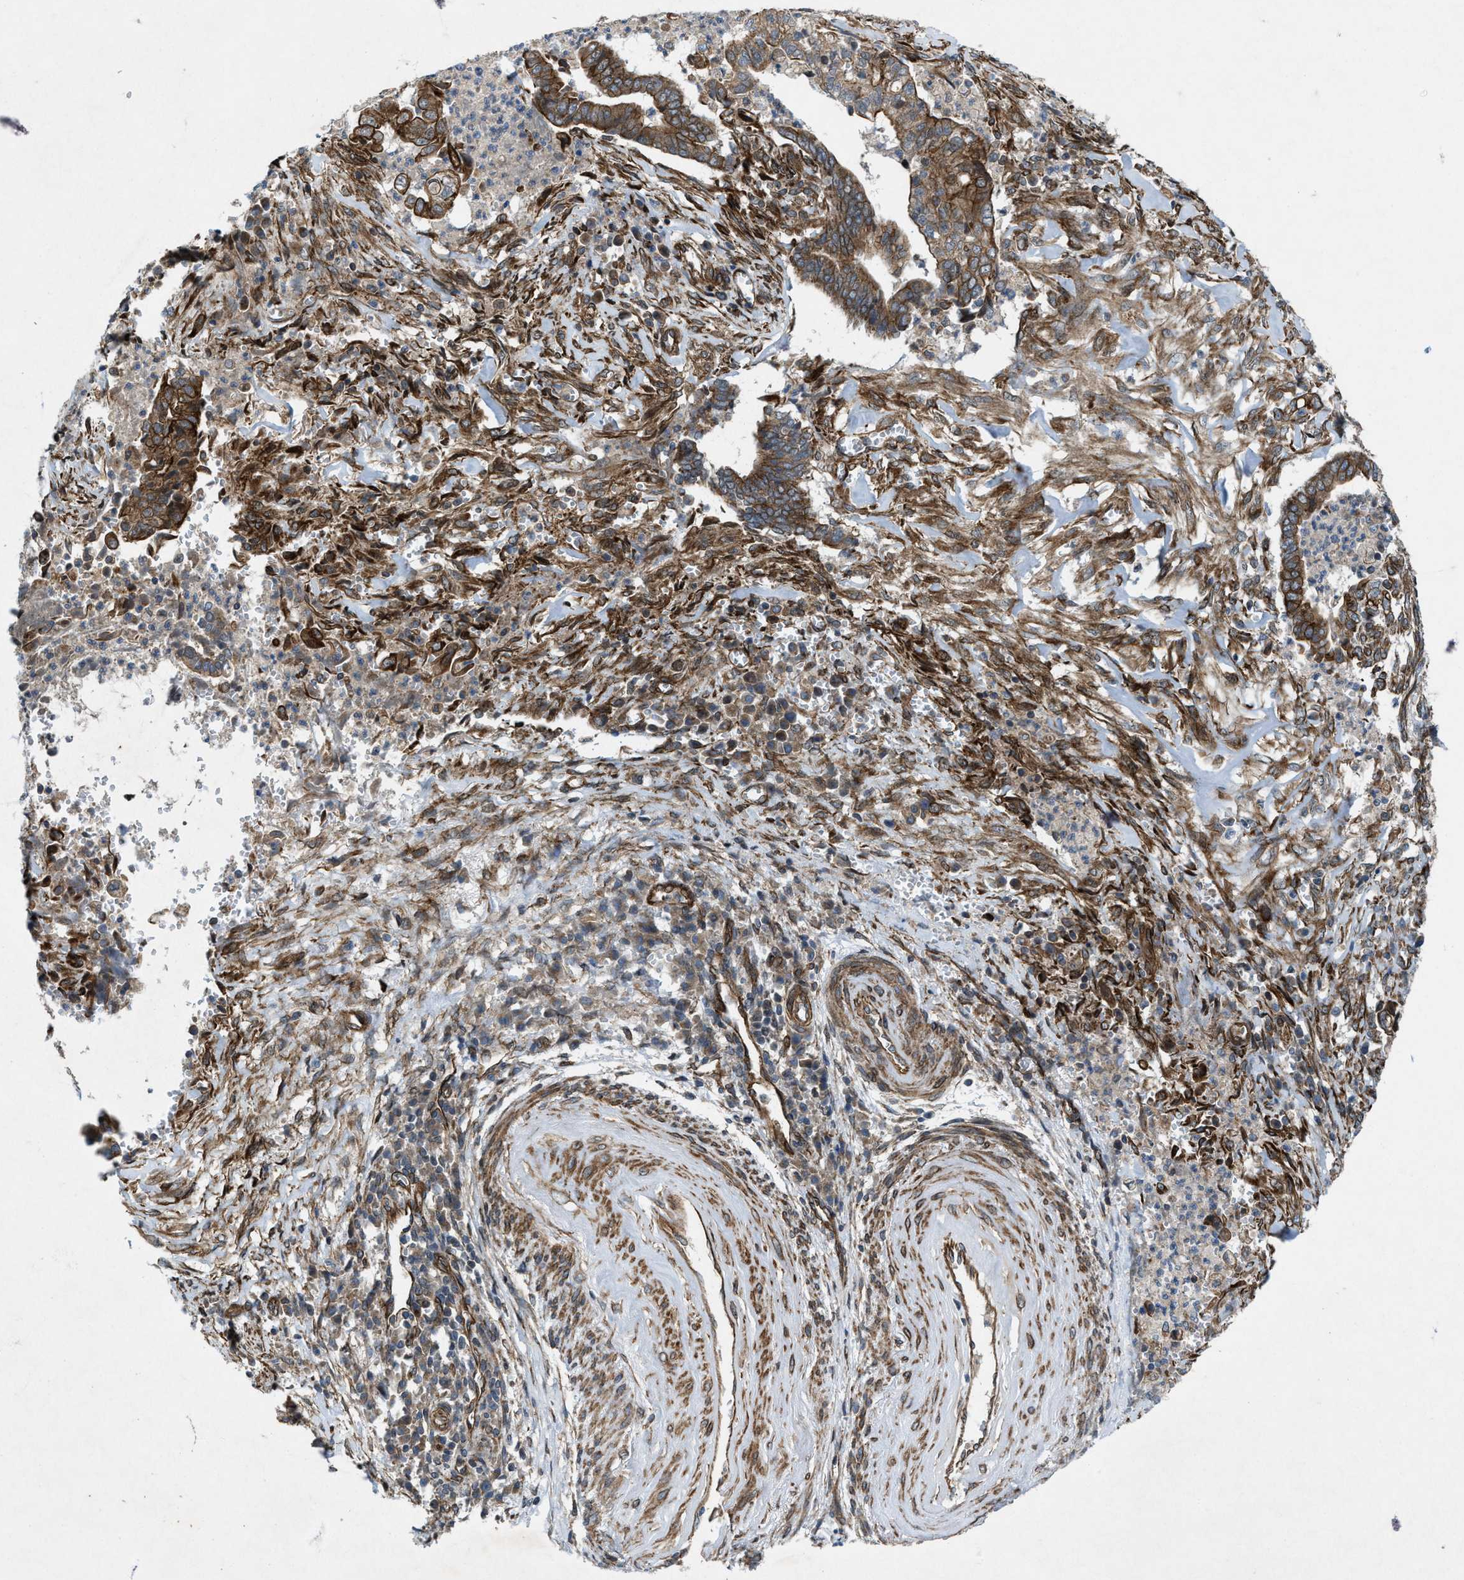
{"staining": {"intensity": "moderate", "quantity": ">75%", "location": "cytoplasmic/membranous"}, "tissue": "cervical cancer", "cell_type": "Tumor cells", "image_type": "cancer", "snomed": [{"axis": "morphology", "description": "Adenocarcinoma, NOS"}, {"axis": "topography", "description": "Cervix"}], "caption": "Immunohistochemical staining of human cervical cancer (adenocarcinoma) exhibits medium levels of moderate cytoplasmic/membranous protein expression in approximately >75% of tumor cells.", "gene": "URGCP", "patient": {"sex": "female", "age": 44}}